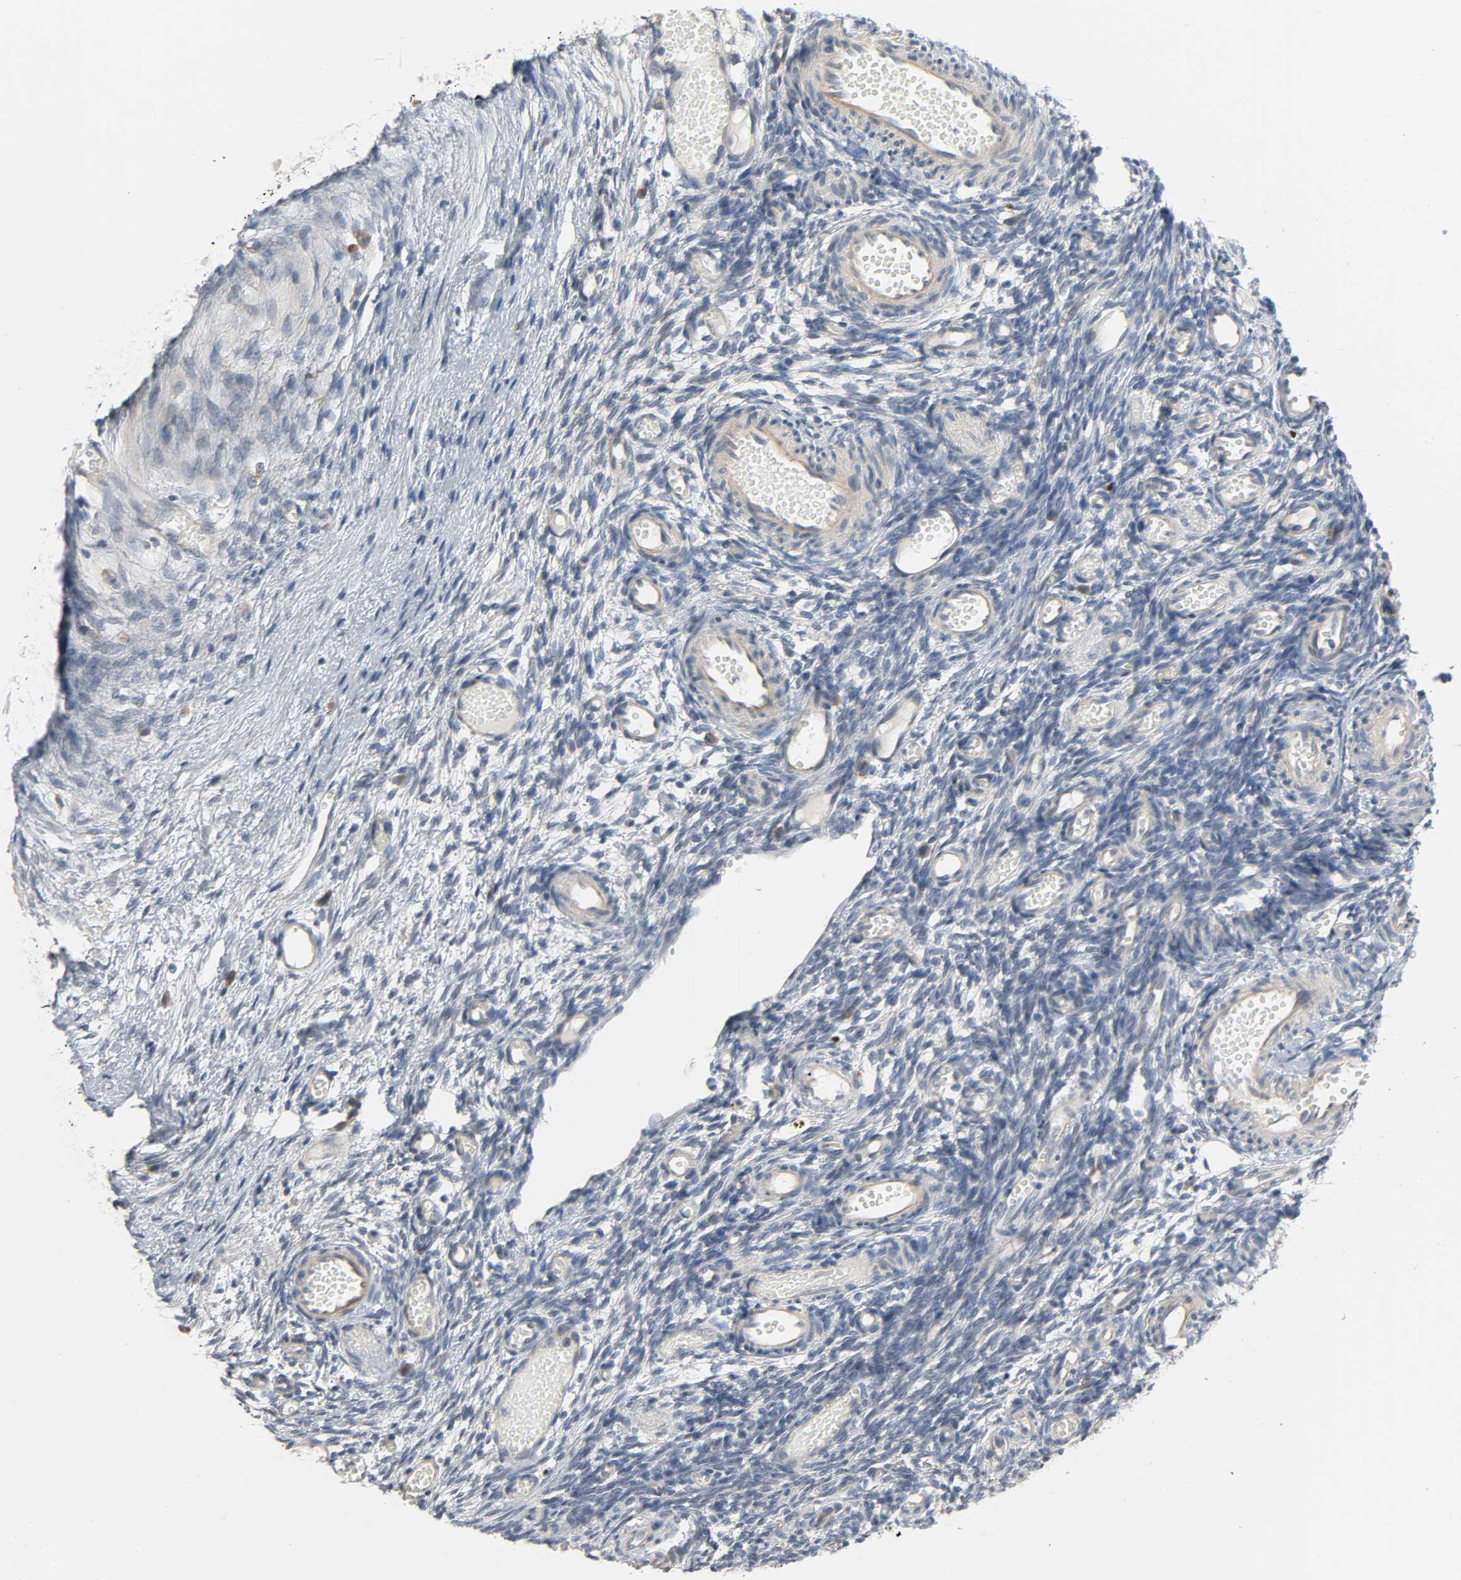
{"staining": {"intensity": "negative", "quantity": "none", "location": "none"}, "tissue": "ovary", "cell_type": "Ovarian stroma cells", "image_type": "normal", "snomed": [{"axis": "morphology", "description": "Normal tissue, NOS"}, {"axis": "topography", "description": "Ovary"}], "caption": "IHC micrograph of benign ovary: ovary stained with DAB (3,3'-diaminobenzidine) displays no significant protein expression in ovarian stroma cells.", "gene": "LIMCH1", "patient": {"sex": "female", "age": 35}}